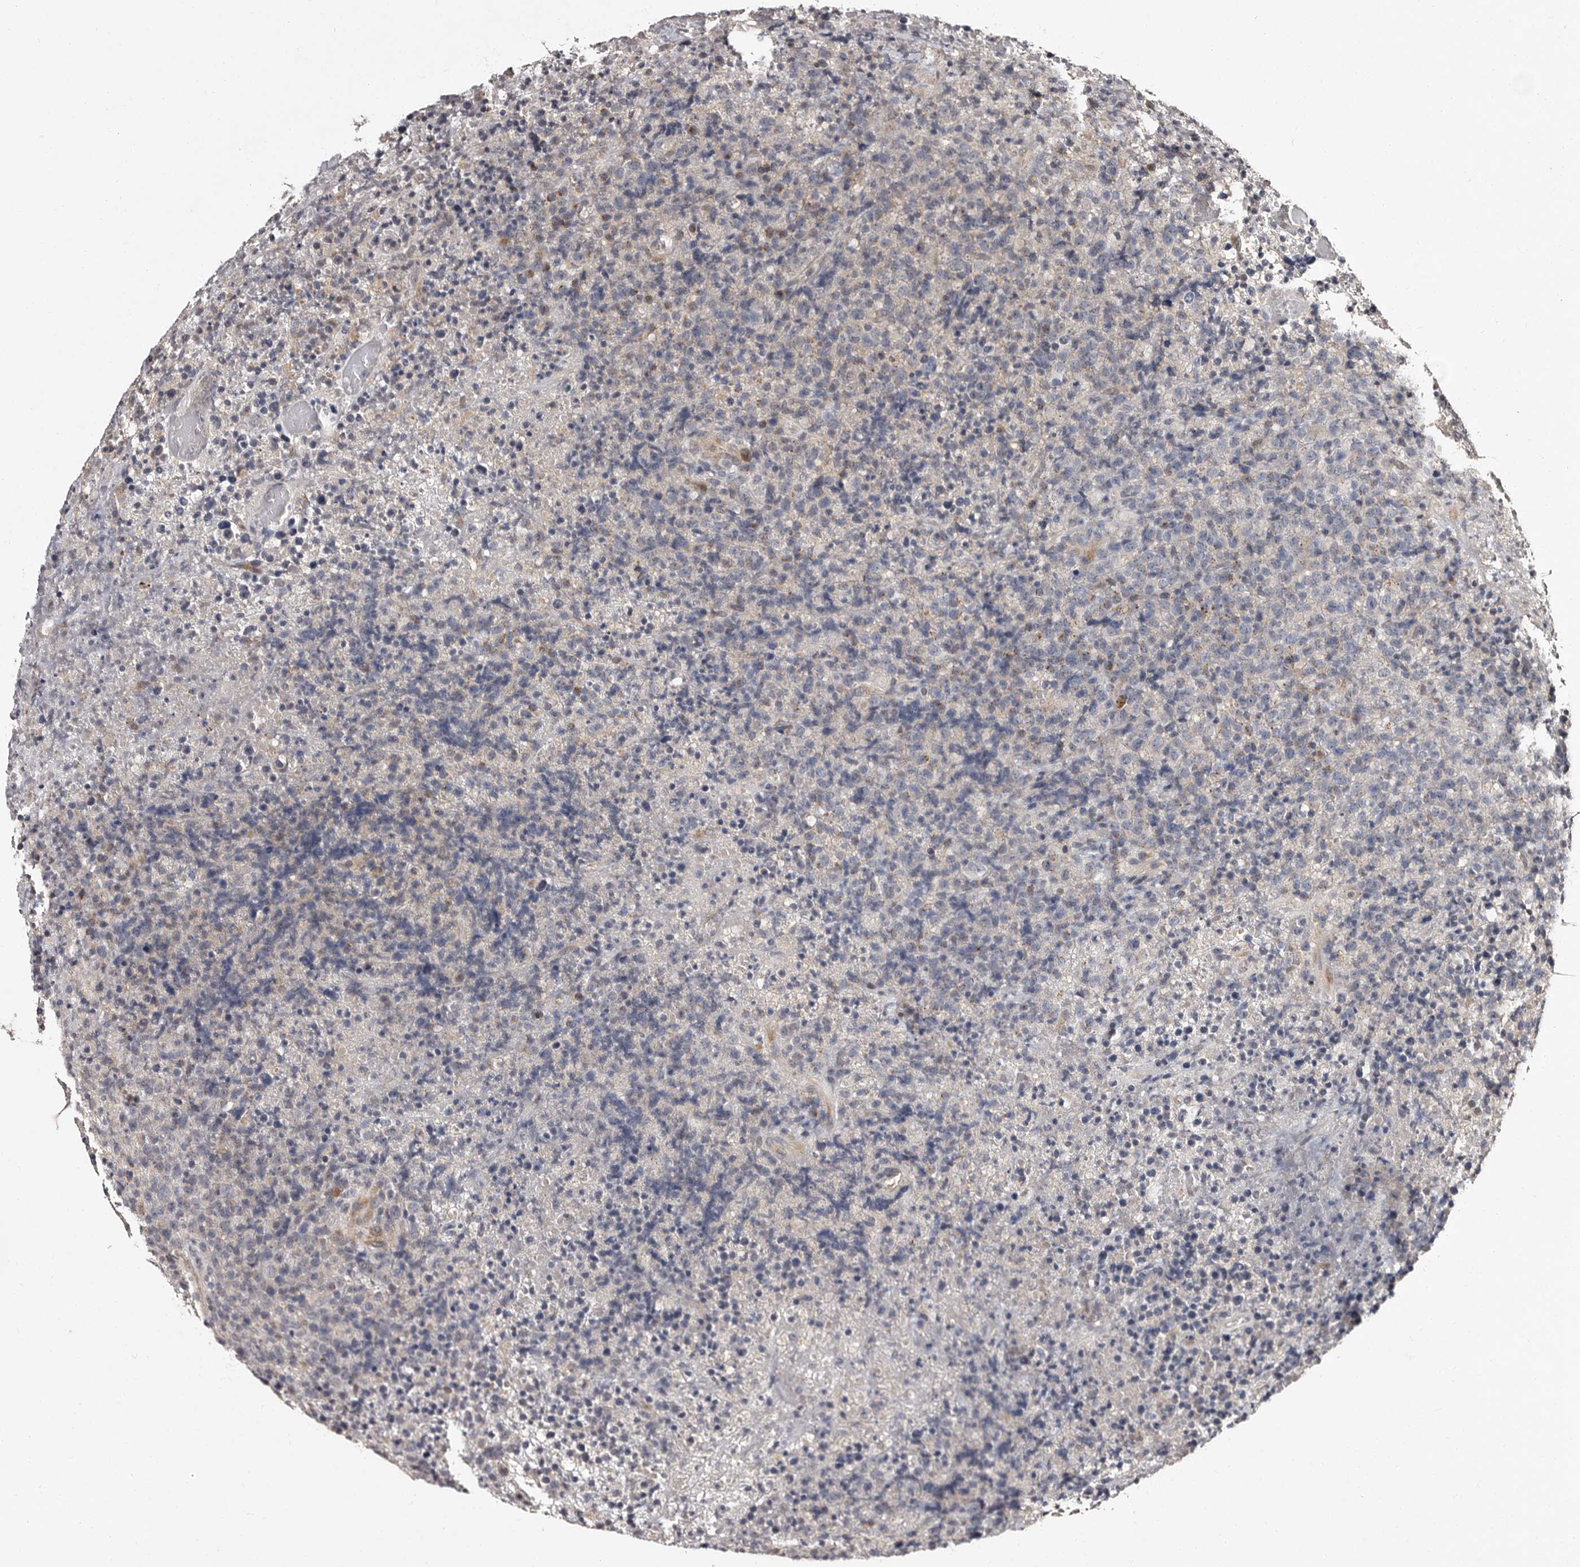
{"staining": {"intensity": "negative", "quantity": "none", "location": "none"}, "tissue": "lymphoma", "cell_type": "Tumor cells", "image_type": "cancer", "snomed": [{"axis": "morphology", "description": "Malignant lymphoma, non-Hodgkin's type, High grade"}, {"axis": "topography", "description": "Lymph node"}], "caption": "A histopathology image of lymphoma stained for a protein demonstrates no brown staining in tumor cells. (Brightfield microscopy of DAB (3,3'-diaminobenzidine) immunohistochemistry at high magnification).", "gene": "DNPH1", "patient": {"sex": "male", "age": 13}}